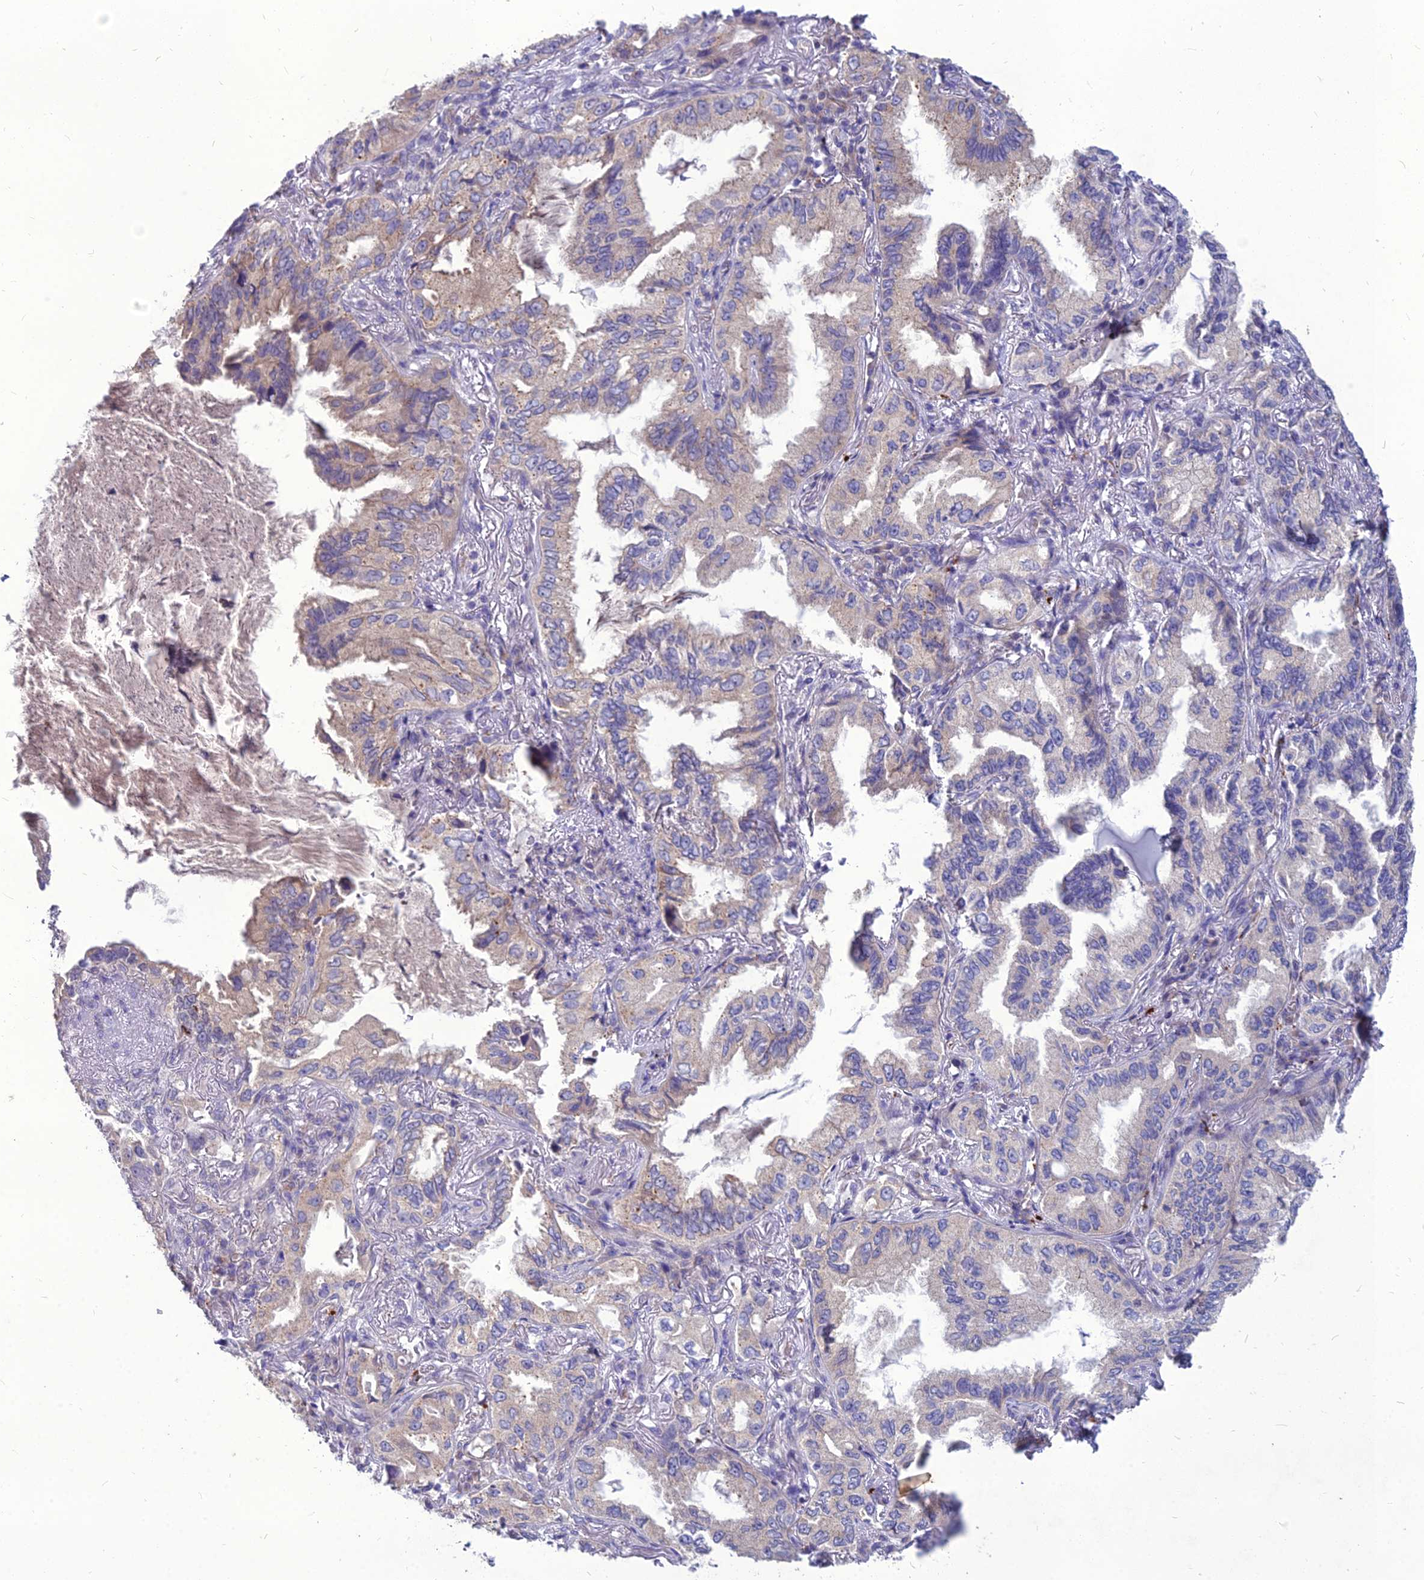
{"staining": {"intensity": "weak", "quantity": "25%-75%", "location": "cytoplasmic/membranous"}, "tissue": "lung cancer", "cell_type": "Tumor cells", "image_type": "cancer", "snomed": [{"axis": "morphology", "description": "Adenocarcinoma, NOS"}, {"axis": "topography", "description": "Lung"}], "caption": "DAB (3,3'-diaminobenzidine) immunohistochemical staining of lung cancer (adenocarcinoma) exhibits weak cytoplasmic/membranous protein staining in approximately 25%-75% of tumor cells. Nuclei are stained in blue.", "gene": "PCED1B", "patient": {"sex": "female", "age": 69}}